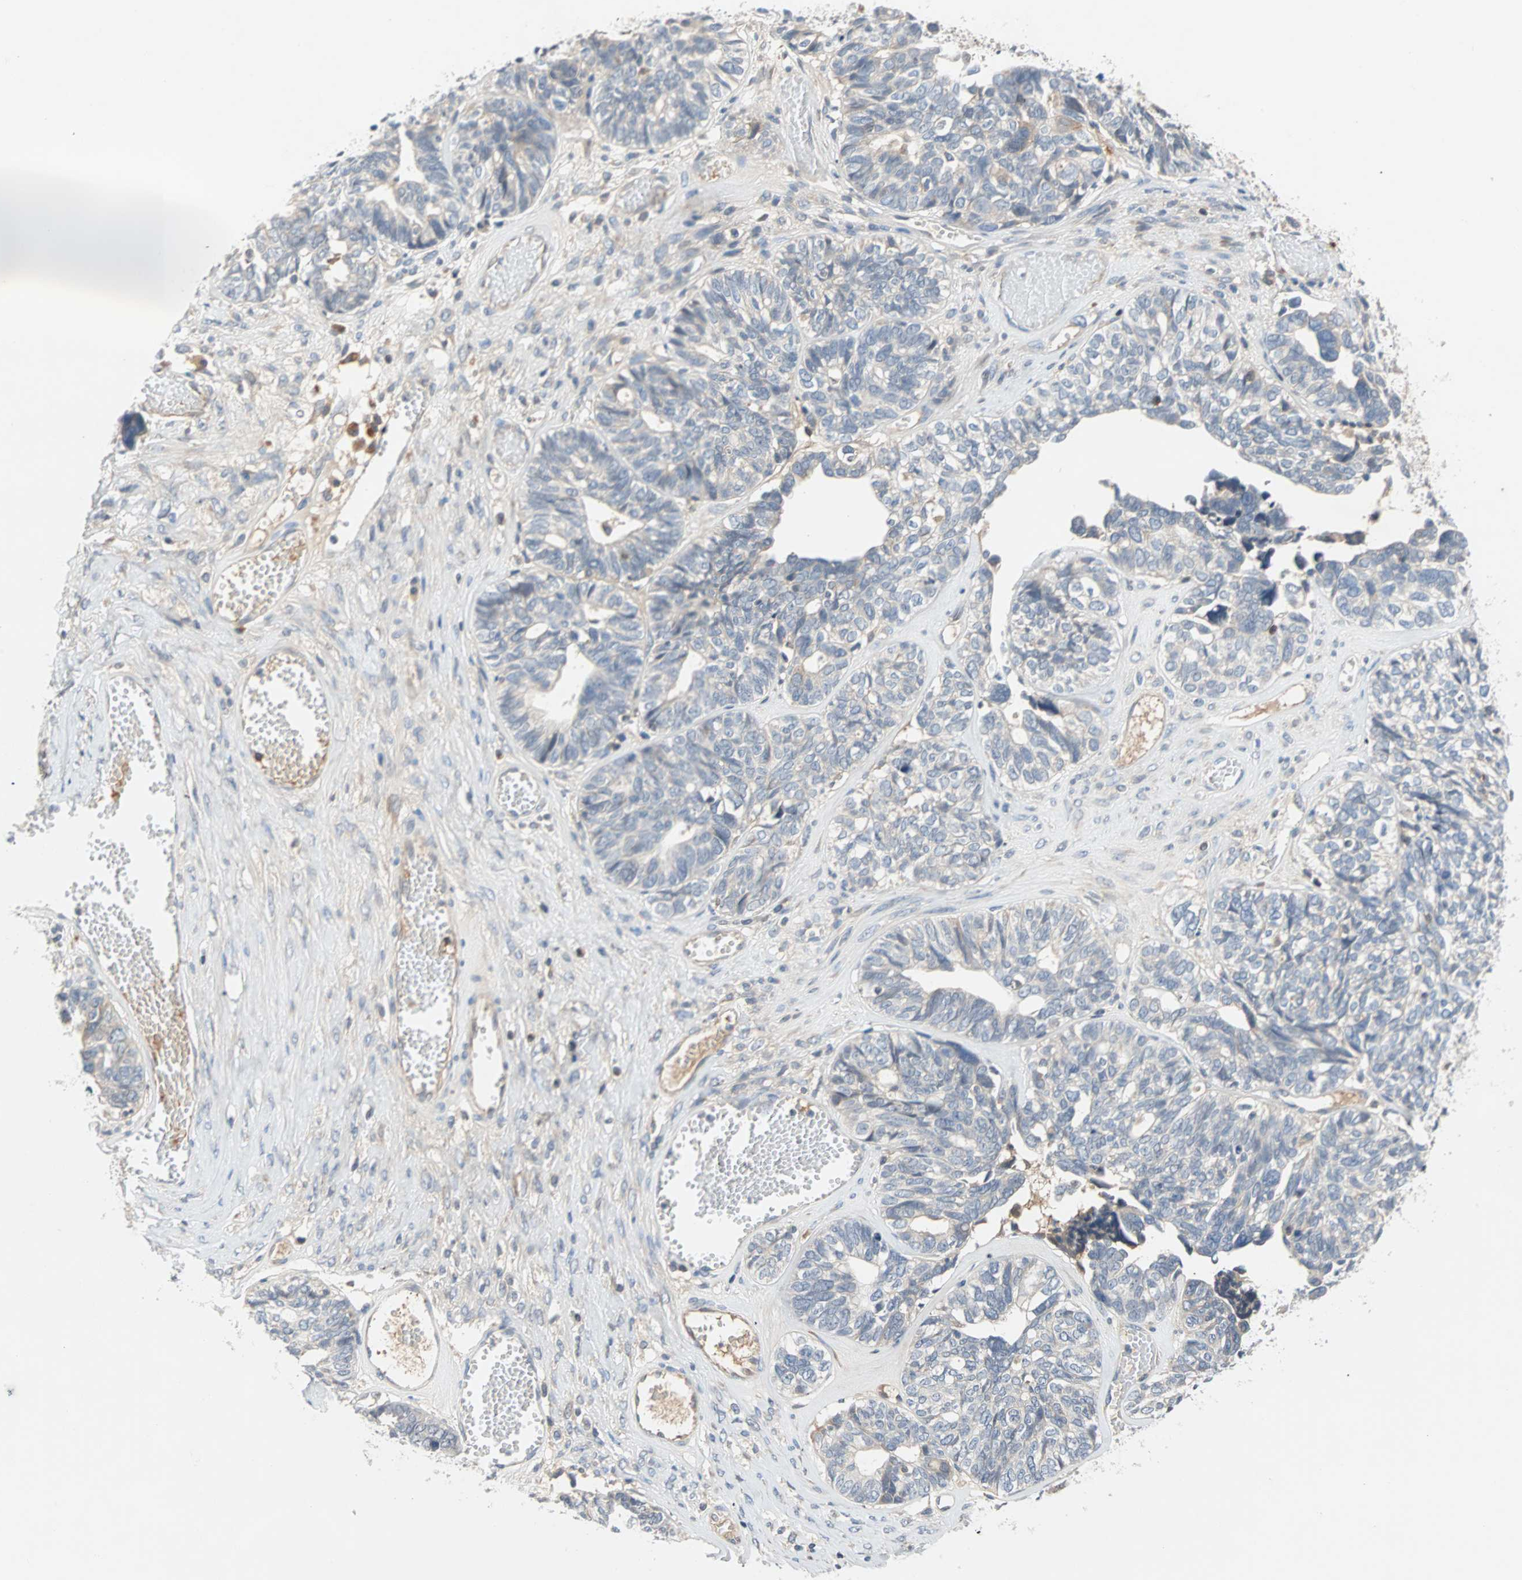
{"staining": {"intensity": "negative", "quantity": "none", "location": "none"}, "tissue": "ovarian cancer", "cell_type": "Tumor cells", "image_type": "cancer", "snomed": [{"axis": "morphology", "description": "Cystadenocarcinoma, serous, NOS"}, {"axis": "topography", "description": "Ovary"}], "caption": "Tumor cells are negative for brown protein staining in serous cystadenocarcinoma (ovarian).", "gene": "MAP4K1", "patient": {"sex": "female", "age": 79}}